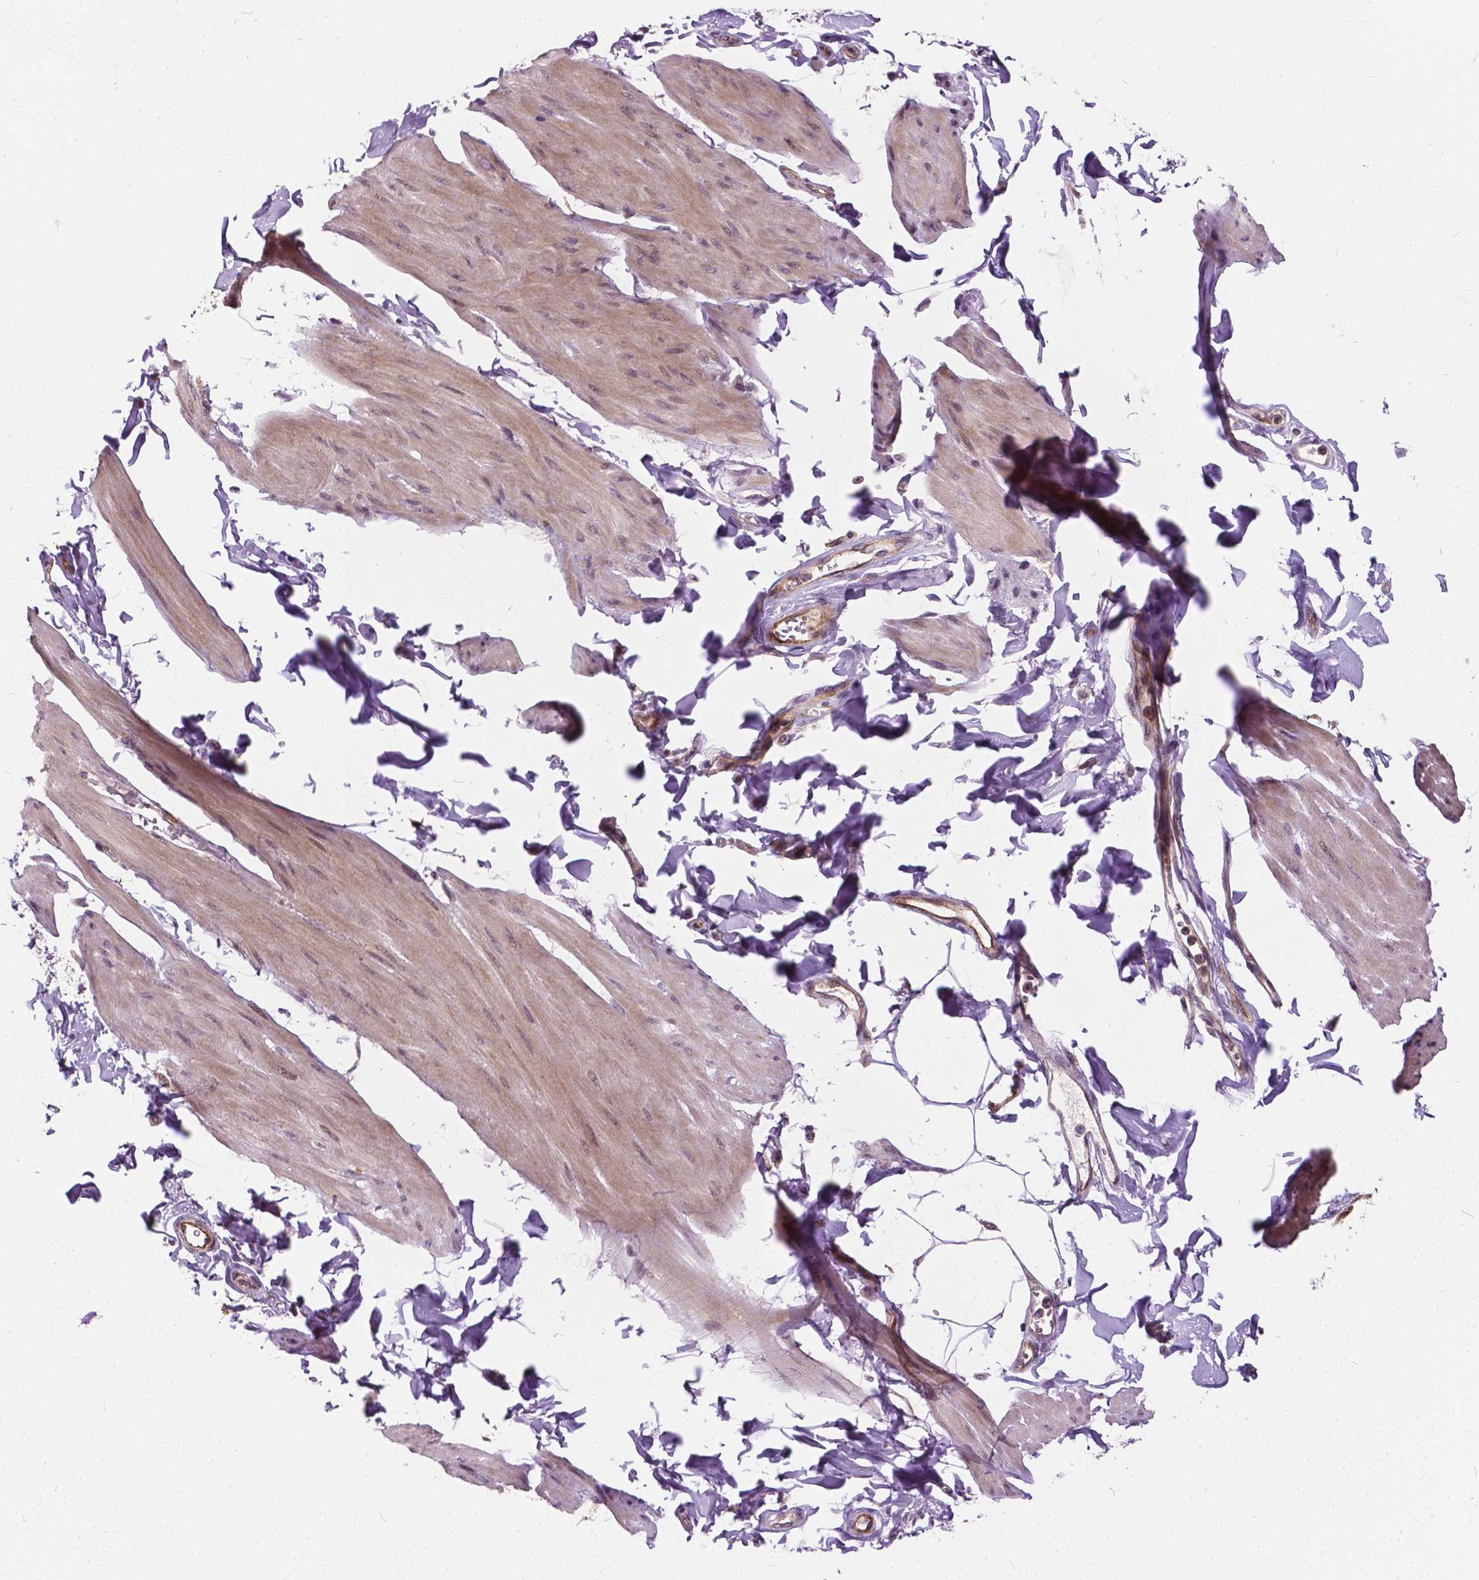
{"staining": {"intensity": "weak", "quantity": "25%-75%", "location": "cytoplasmic/membranous"}, "tissue": "smooth muscle", "cell_type": "Smooth muscle cells", "image_type": "normal", "snomed": [{"axis": "morphology", "description": "Normal tissue, NOS"}, {"axis": "topography", "description": "Adipose tissue"}, {"axis": "topography", "description": "Smooth muscle"}, {"axis": "topography", "description": "Peripheral nerve tissue"}], "caption": "Benign smooth muscle was stained to show a protein in brown. There is low levels of weak cytoplasmic/membranous staining in approximately 25%-75% of smooth muscle cells. The staining was performed using DAB (3,3'-diaminobenzidine) to visualize the protein expression in brown, while the nuclei were stained in blue with hematoxylin (Magnification: 20x).", "gene": "INPP5E", "patient": {"sex": "male", "age": 83}}